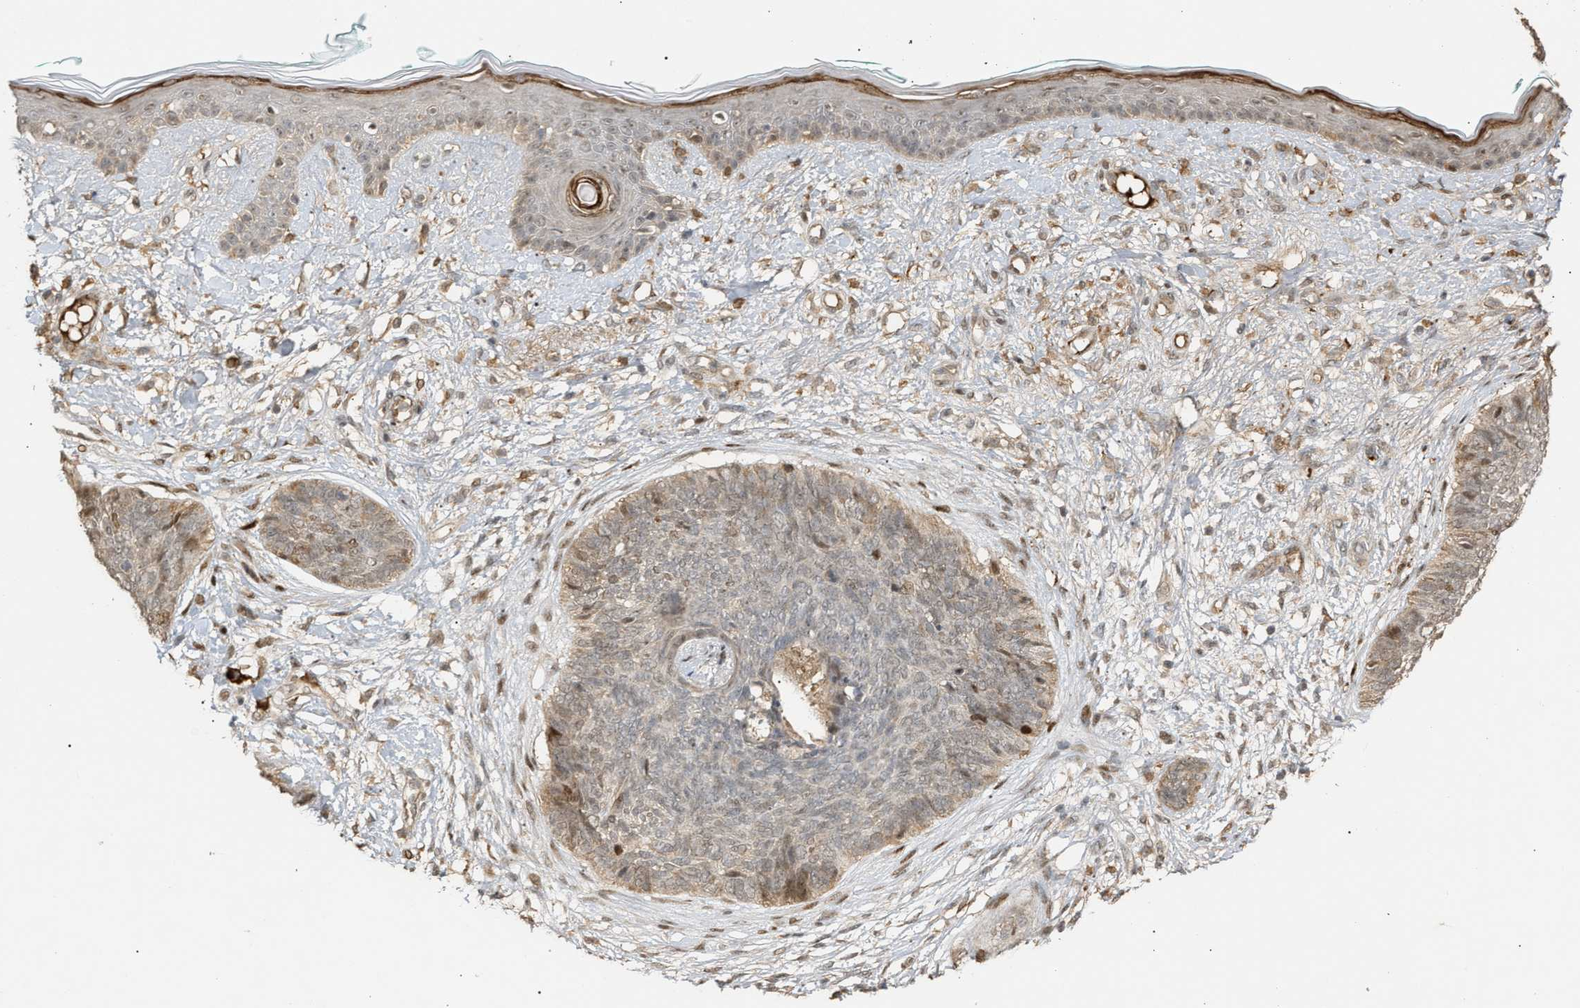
{"staining": {"intensity": "moderate", "quantity": "<25%", "location": "nuclear"}, "tissue": "skin cancer", "cell_type": "Tumor cells", "image_type": "cancer", "snomed": [{"axis": "morphology", "description": "Basal cell carcinoma"}, {"axis": "topography", "description": "Skin"}], "caption": "Basal cell carcinoma (skin) stained for a protein displays moderate nuclear positivity in tumor cells. The staining was performed using DAB (3,3'-diaminobenzidine) to visualize the protein expression in brown, while the nuclei were stained in blue with hematoxylin (Magnification: 20x).", "gene": "ZFAND5", "patient": {"sex": "female", "age": 84}}